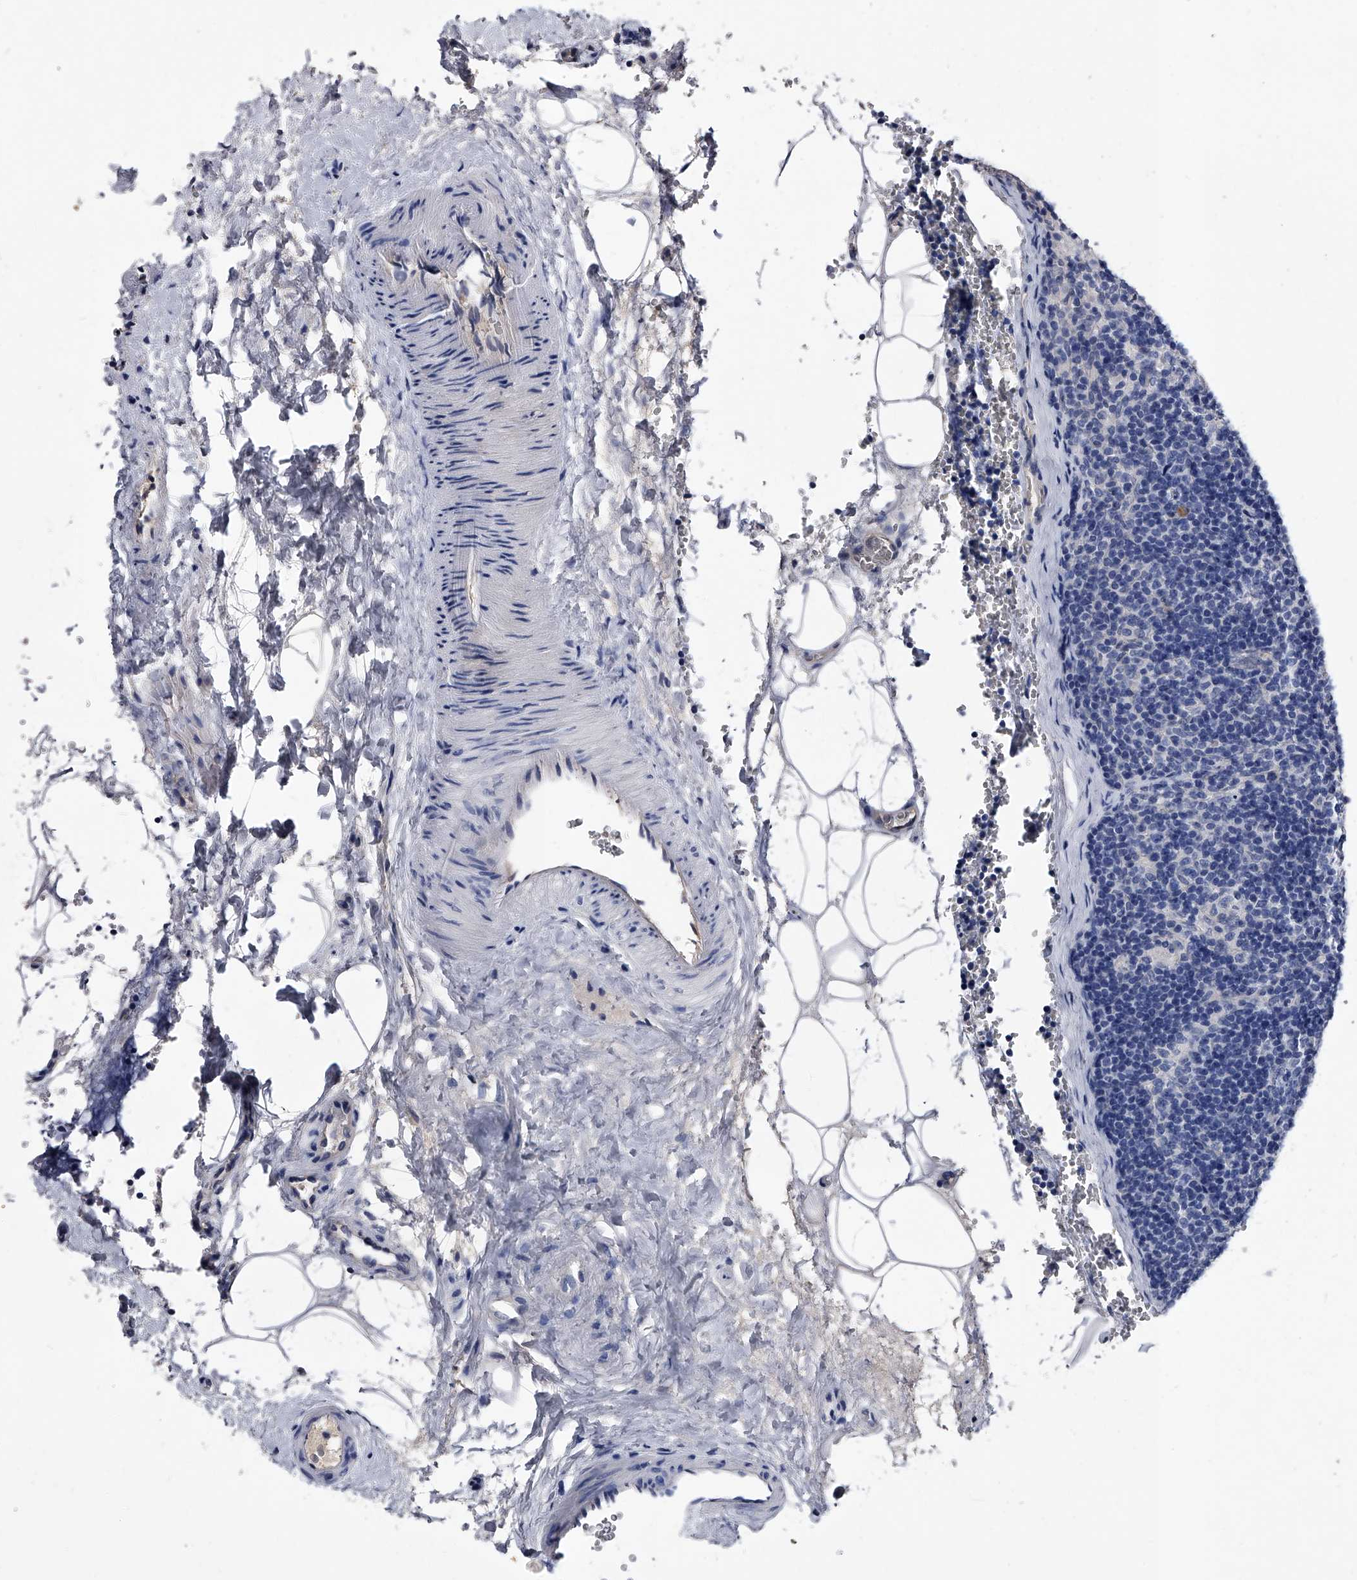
{"staining": {"intensity": "negative", "quantity": "none", "location": "none"}, "tissue": "lymph node", "cell_type": "Germinal center cells", "image_type": "normal", "snomed": [{"axis": "morphology", "description": "Normal tissue, NOS"}, {"axis": "topography", "description": "Lymph node"}], "caption": "Human lymph node stained for a protein using immunohistochemistry (IHC) reveals no staining in germinal center cells.", "gene": "EFCAB7", "patient": {"sex": "female", "age": 22}}